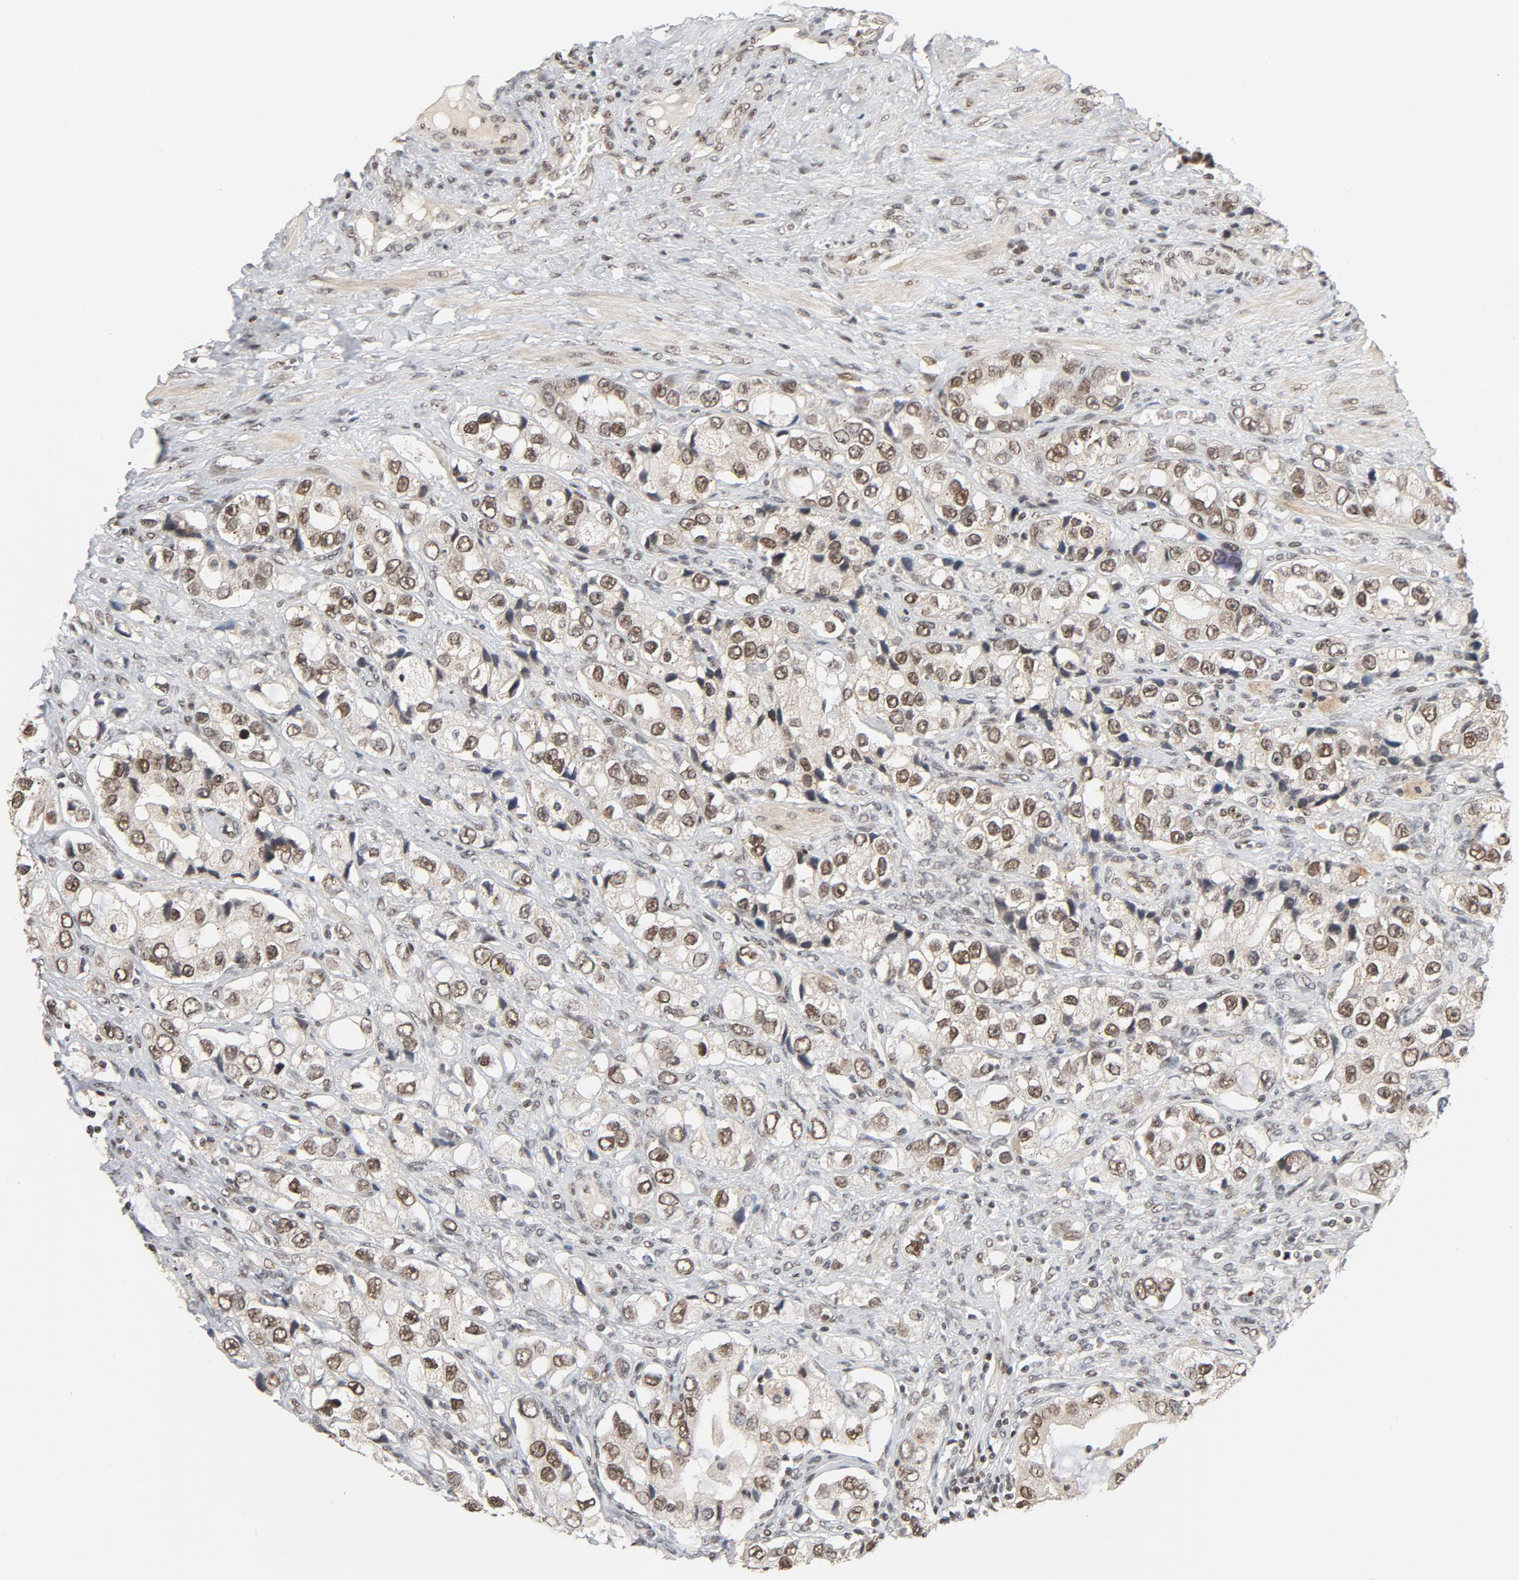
{"staining": {"intensity": "moderate", "quantity": ">75%", "location": "nuclear"}, "tissue": "prostate cancer", "cell_type": "Tumor cells", "image_type": "cancer", "snomed": [{"axis": "morphology", "description": "Adenocarcinoma, High grade"}, {"axis": "topography", "description": "Prostate"}], "caption": "The histopathology image shows immunohistochemical staining of prostate cancer. There is moderate nuclear expression is identified in approximately >75% of tumor cells.", "gene": "SMARCD1", "patient": {"sex": "male", "age": 63}}